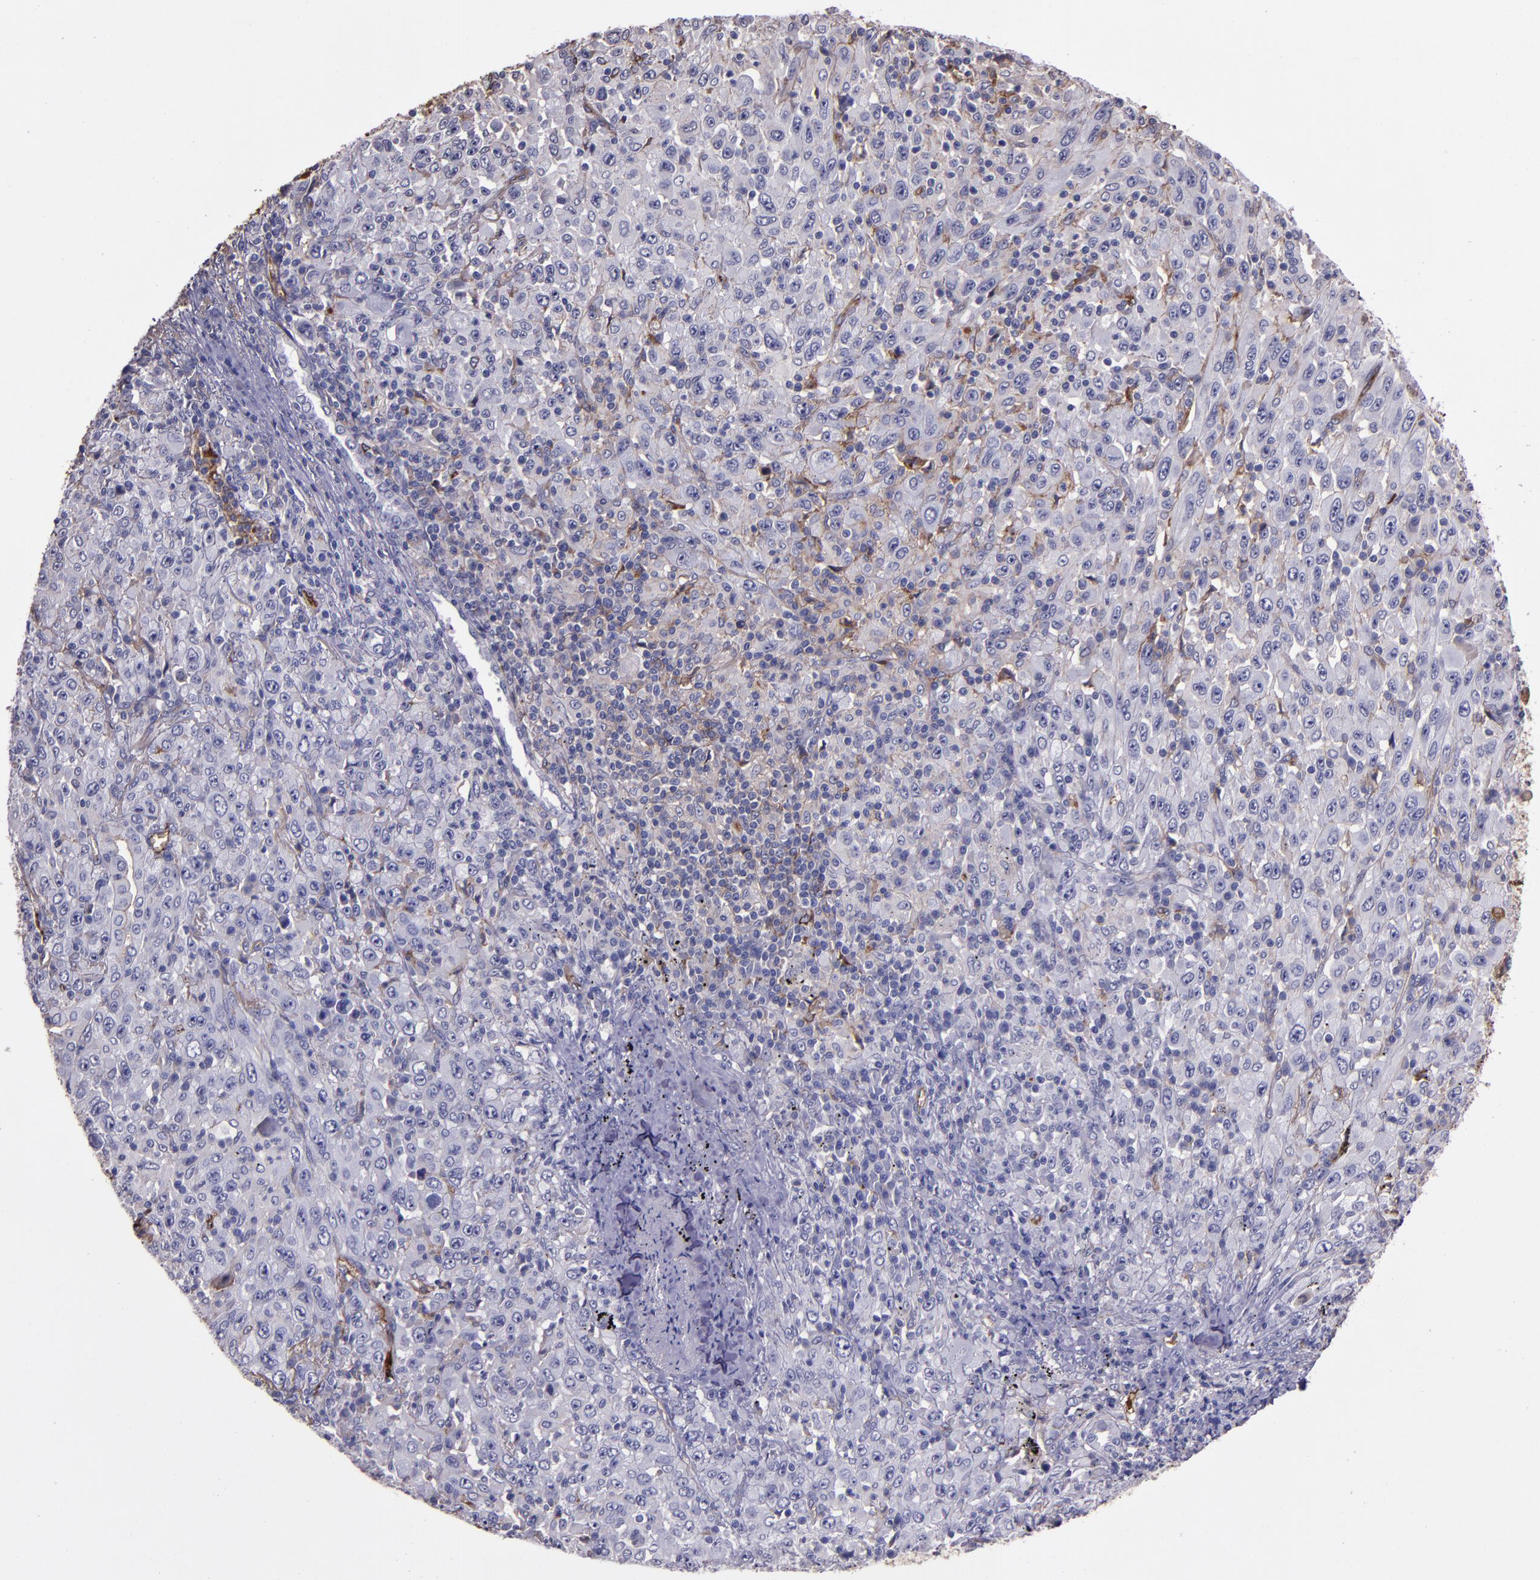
{"staining": {"intensity": "negative", "quantity": "none", "location": "none"}, "tissue": "melanoma", "cell_type": "Tumor cells", "image_type": "cancer", "snomed": [{"axis": "morphology", "description": "Malignant melanoma, Metastatic site"}, {"axis": "topography", "description": "Skin"}], "caption": "Tumor cells show no significant positivity in melanoma.", "gene": "A2M", "patient": {"sex": "female", "age": 56}}